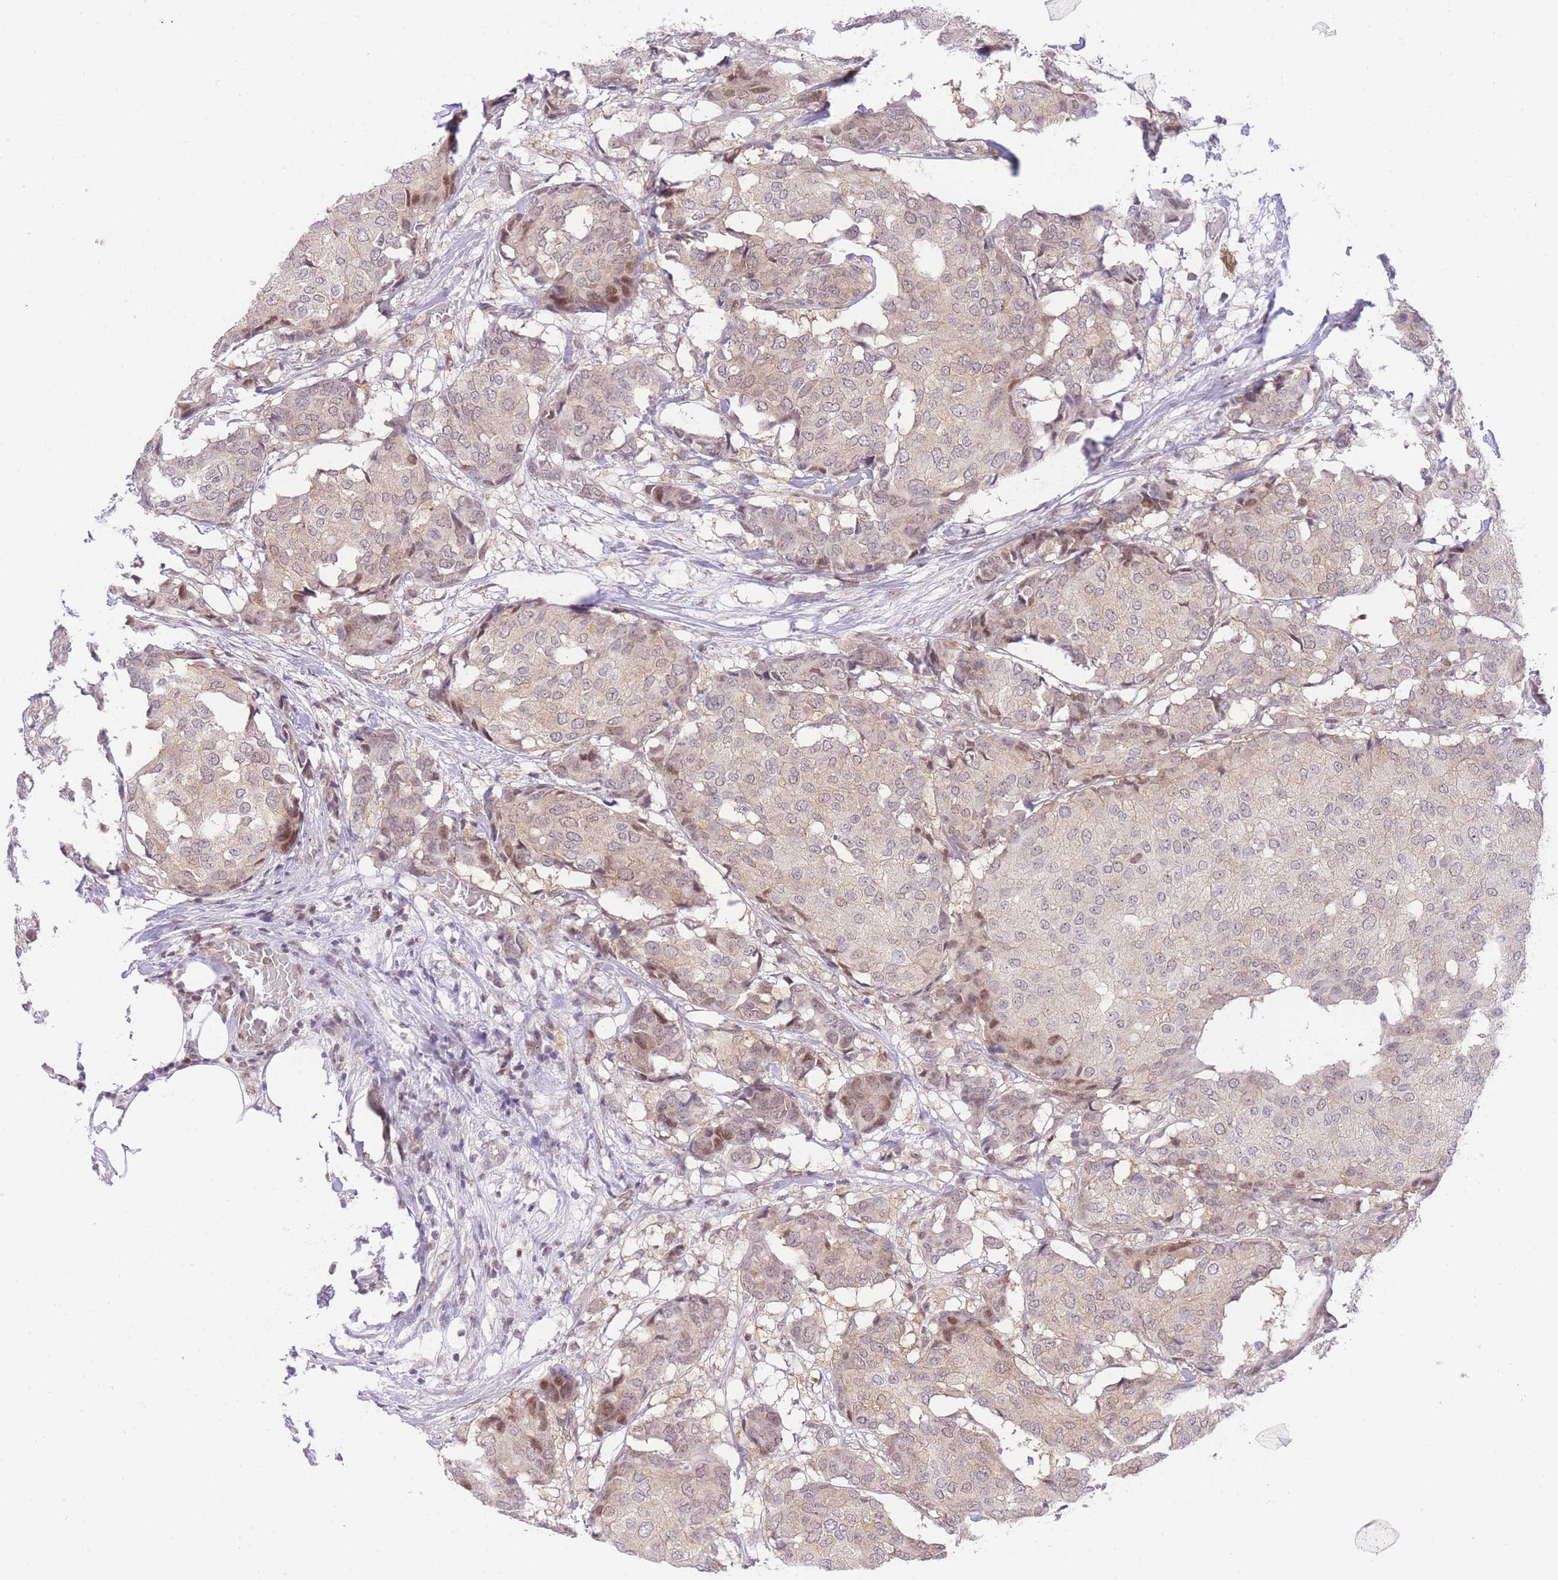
{"staining": {"intensity": "weak", "quantity": "<25%", "location": "cytoplasmic/membranous"}, "tissue": "breast cancer", "cell_type": "Tumor cells", "image_type": "cancer", "snomed": [{"axis": "morphology", "description": "Duct carcinoma"}, {"axis": "topography", "description": "Breast"}], "caption": "Immunohistochemistry (IHC) photomicrograph of breast cancer stained for a protein (brown), which reveals no expression in tumor cells. (DAB (3,3'-diaminobenzidine) IHC with hematoxylin counter stain).", "gene": "STK39", "patient": {"sex": "female", "age": 75}}